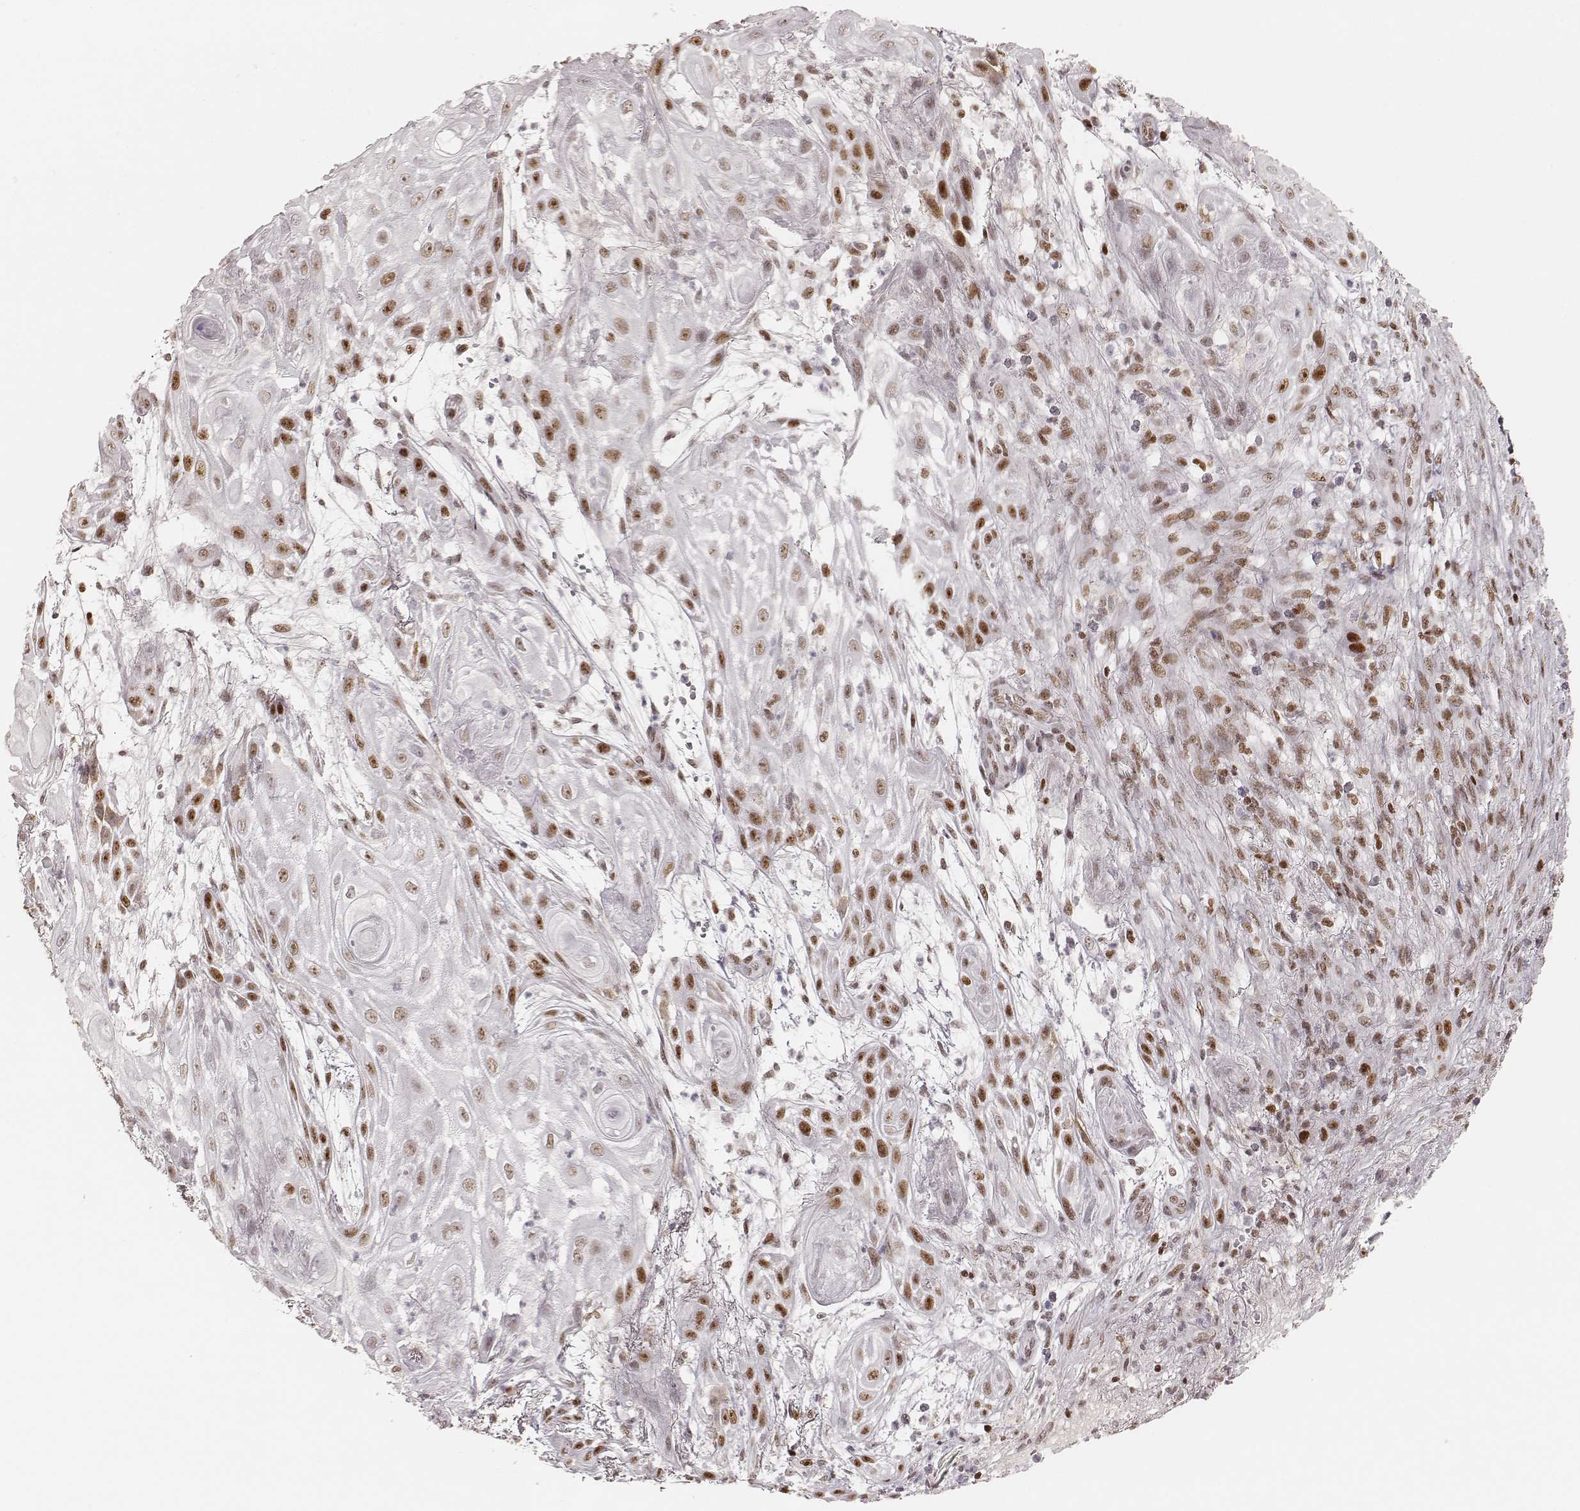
{"staining": {"intensity": "moderate", "quantity": ">75%", "location": "nuclear"}, "tissue": "skin cancer", "cell_type": "Tumor cells", "image_type": "cancer", "snomed": [{"axis": "morphology", "description": "Squamous cell carcinoma, NOS"}, {"axis": "topography", "description": "Skin"}], "caption": "The histopathology image exhibits staining of skin squamous cell carcinoma, revealing moderate nuclear protein staining (brown color) within tumor cells.", "gene": "PARP1", "patient": {"sex": "male", "age": 62}}